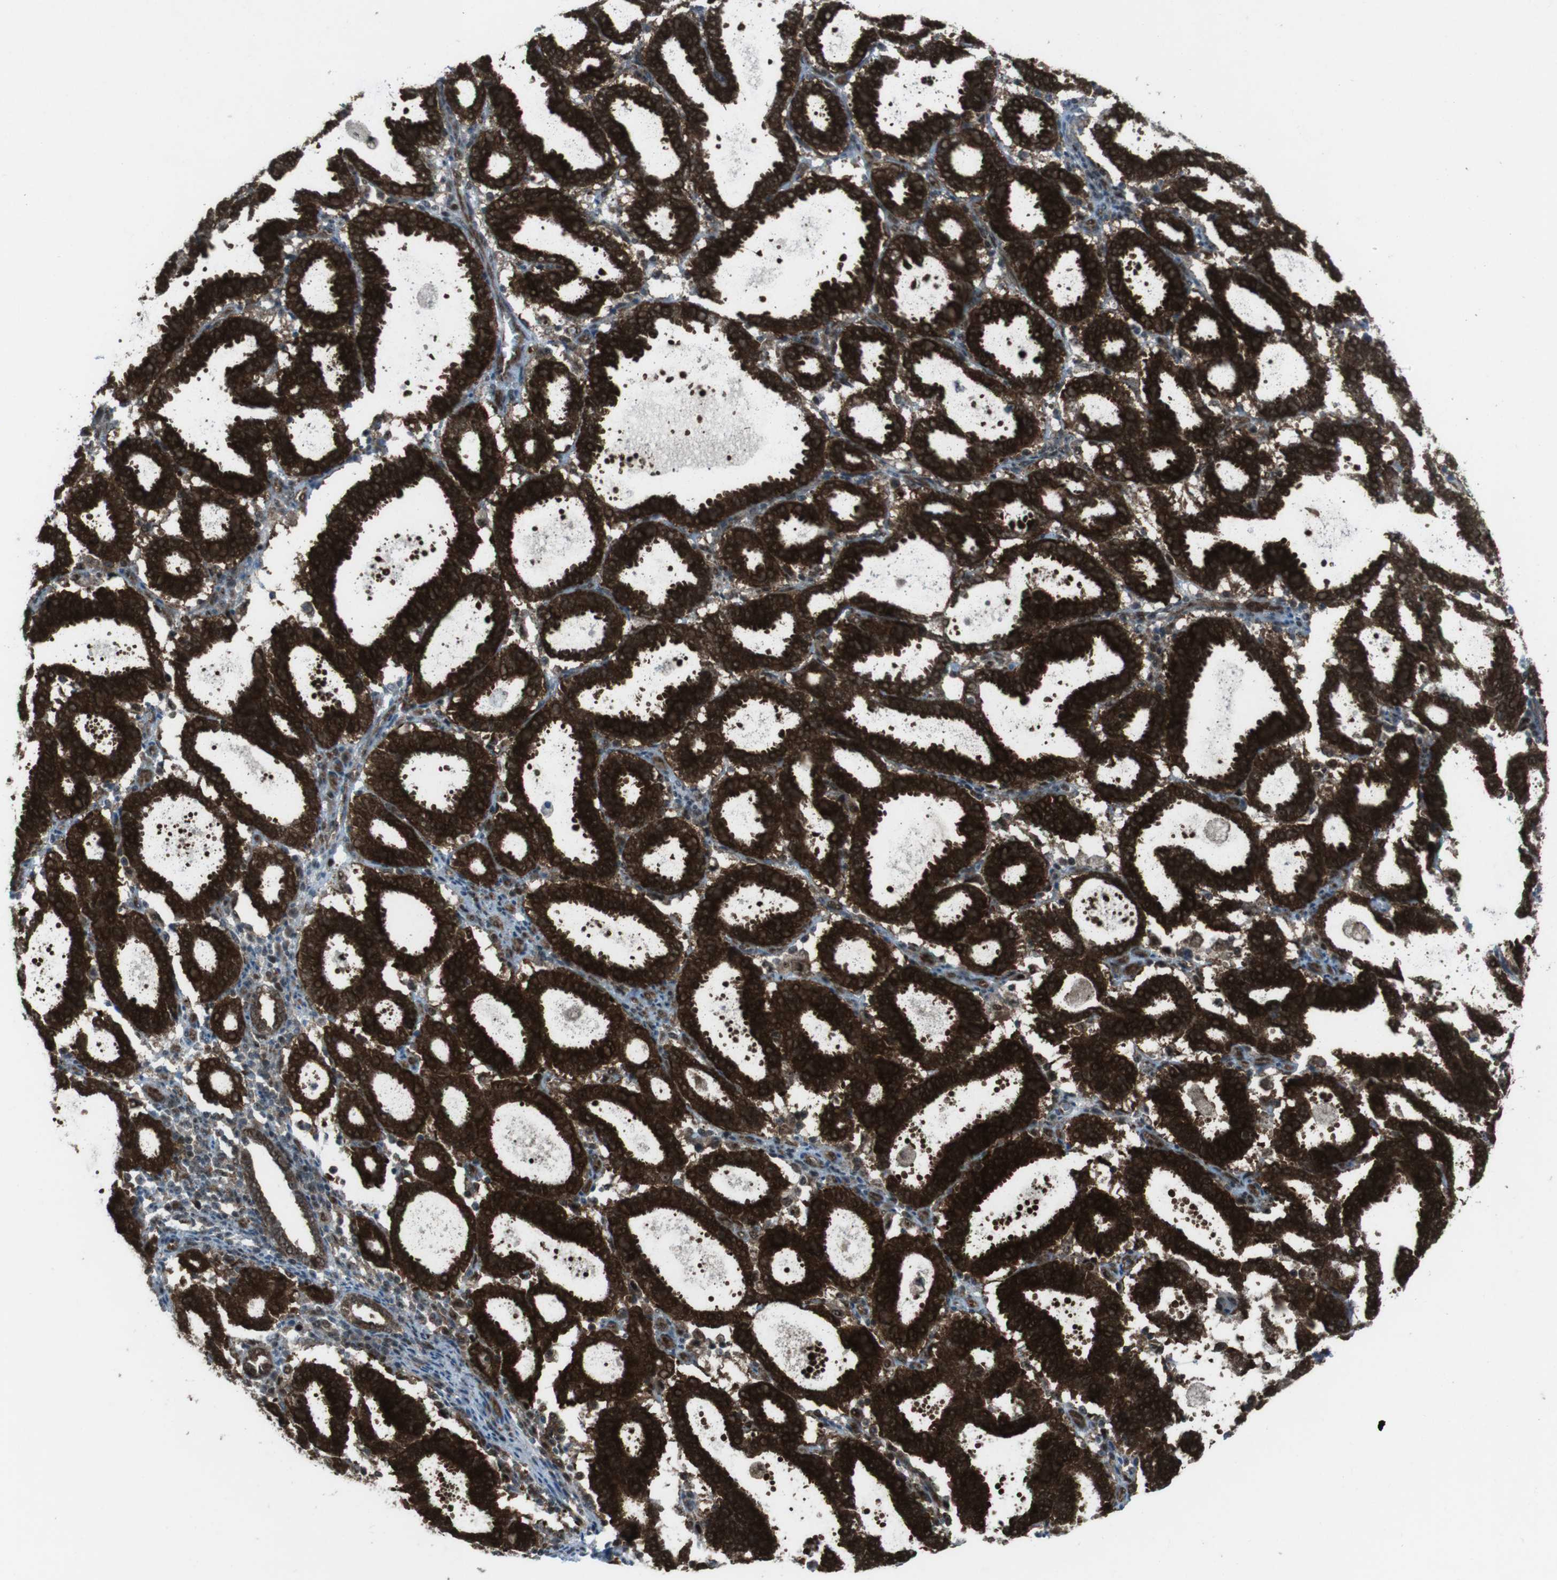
{"staining": {"intensity": "strong", "quantity": ">75%", "location": "cytoplasmic/membranous"}, "tissue": "endometrial cancer", "cell_type": "Tumor cells", "image_type": "cancer", "snomed": [{"axis": "morphology", "description": "Adenocarcinoma, NOS"}, {"axis": "topography", "description": "Uterus"}], "caption": "This histopathology image shows immunohistochemistry (IHC) staining of endometrial cancer (adenocarcinoma), with high strong cytoplasmic/membranous expression in approximately >75% of tumor cells.", "gene": "CSNK1D", "patient": {"sex": "female", "age": 83}}